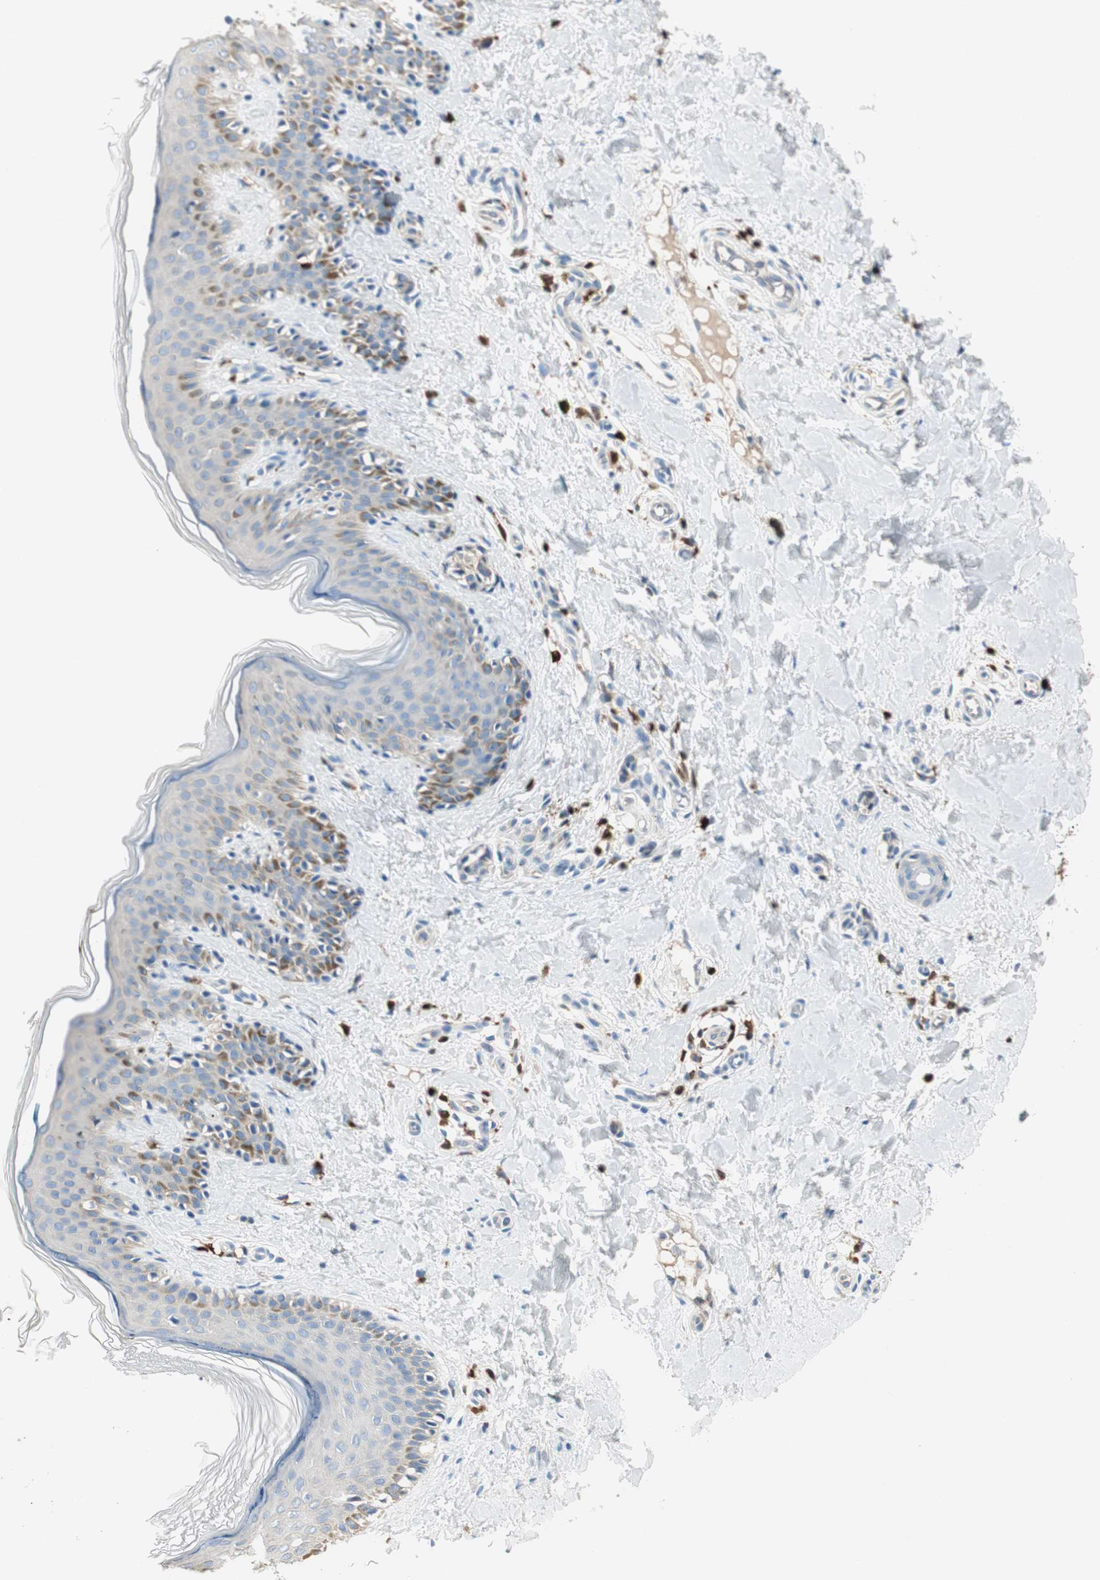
{"staining": {"intensity": "negative", "quantity": "none", "location": "none"}, "tissue": "skin", "cell_type": "Fibroblasts", "image_type": "normal", "snomed": [{"axis": "morphology", "description": "Normal tissue, NOS"}, {"axis": "topography", "description": "Skin"}], "caption": "This histopathology image is of benign skin stained with immunohistochemistry (IHC) to label a protein in brown with the nuclei are counter-stained blue. There is no expression in fibroblasts. (Stains: DAB IHC with hematoxylin counter stain, Microscopy: brightfield microscopy at high magnification).", "gene": "COTL1", "patient": {"sex": "male", "age": 16}}